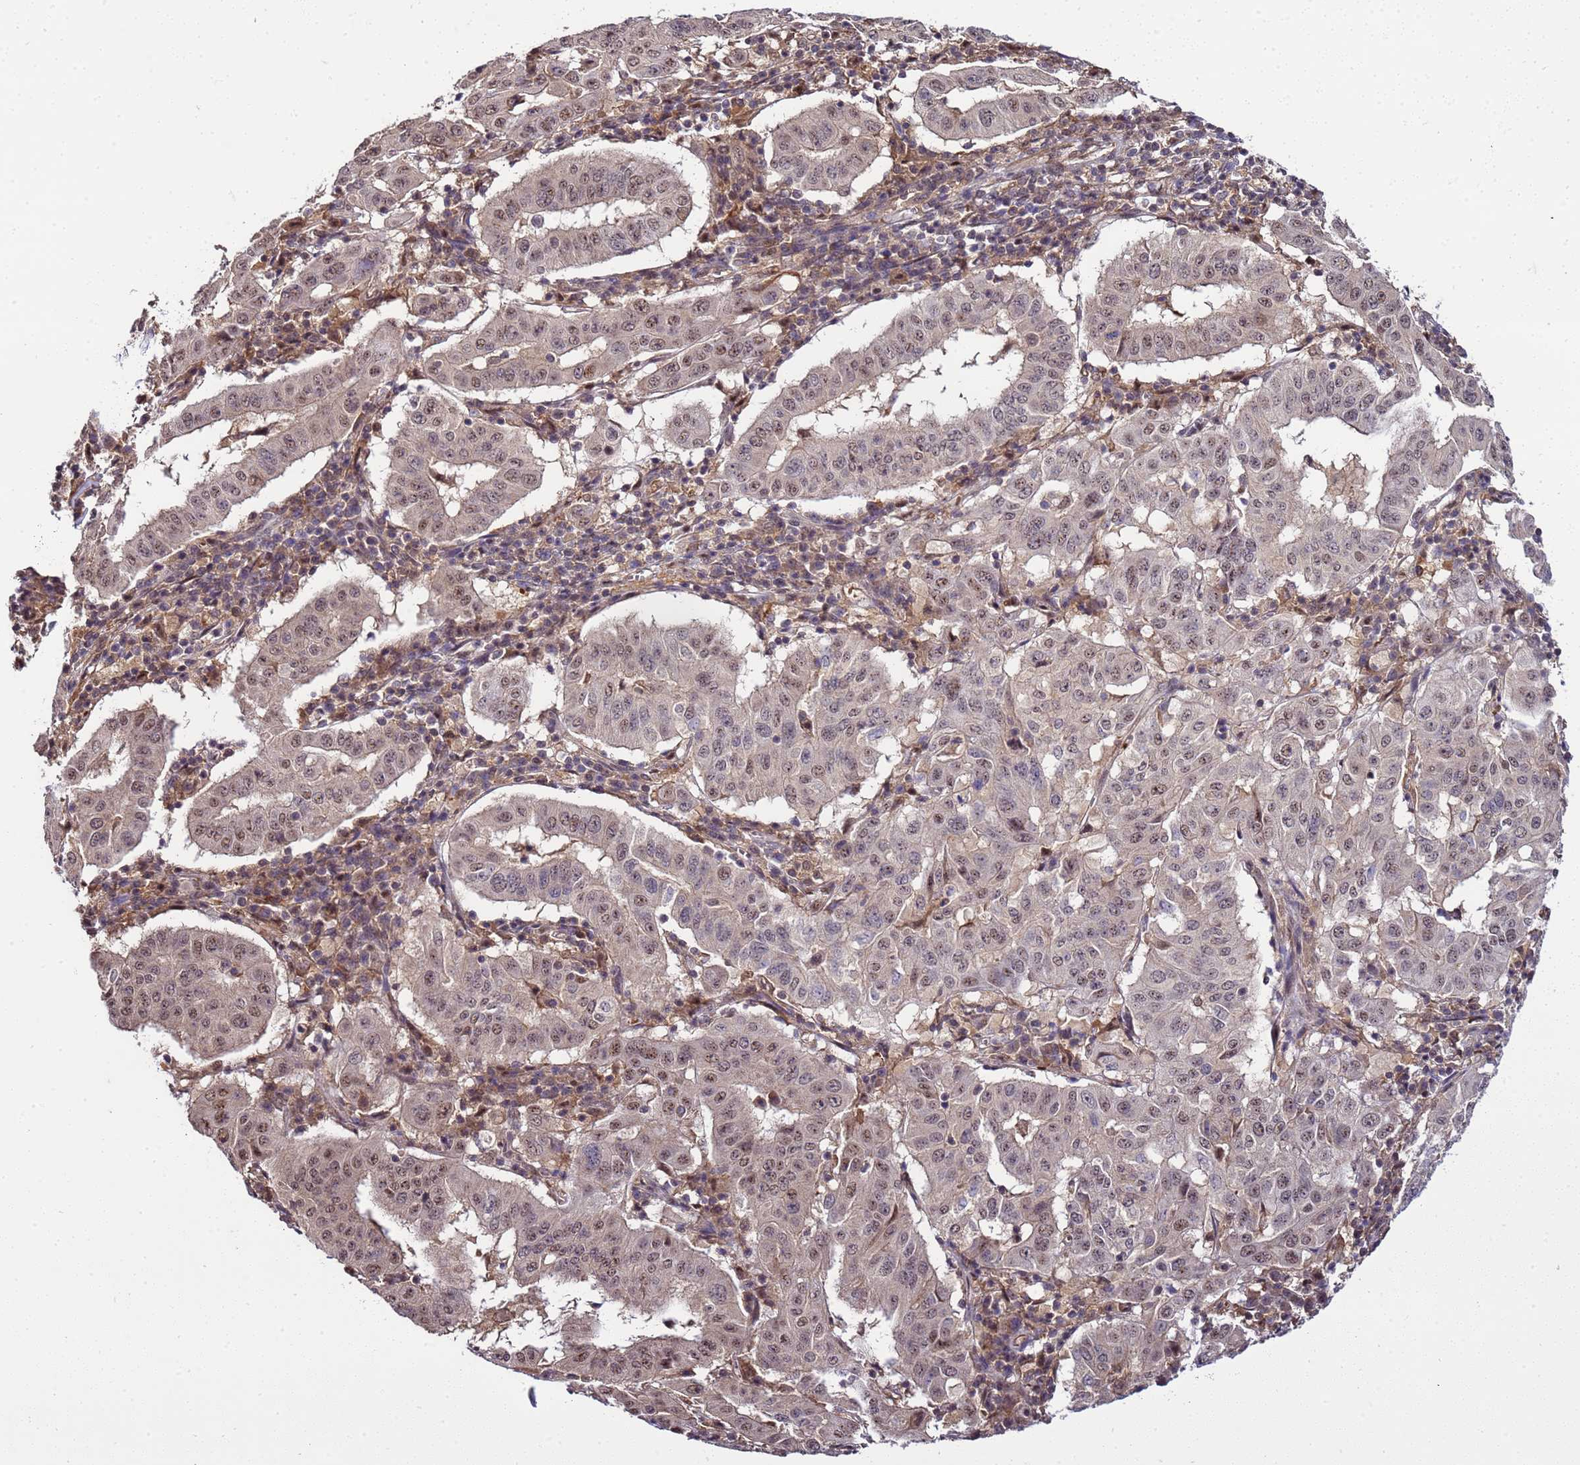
{"staining": {"intensity": "moderate", "quantity": "25%-75%", "location": "nuclear"}, "tissue": "pancreatic cancer", "cell_type": "Tumor cells", "image_type": "cancer", "snomed": [{"axis": "morphology", "description": "Adenocarcinoma, NOS"}, {"axis": "topography", "description": "Pancreas"}], "caption": "A brown stain labels moderate nuclear positivity of a protein in human pancreatic cancer tumor cells.", "gene": "GEN1", "patient": {"sex": "male", "age": 63}}